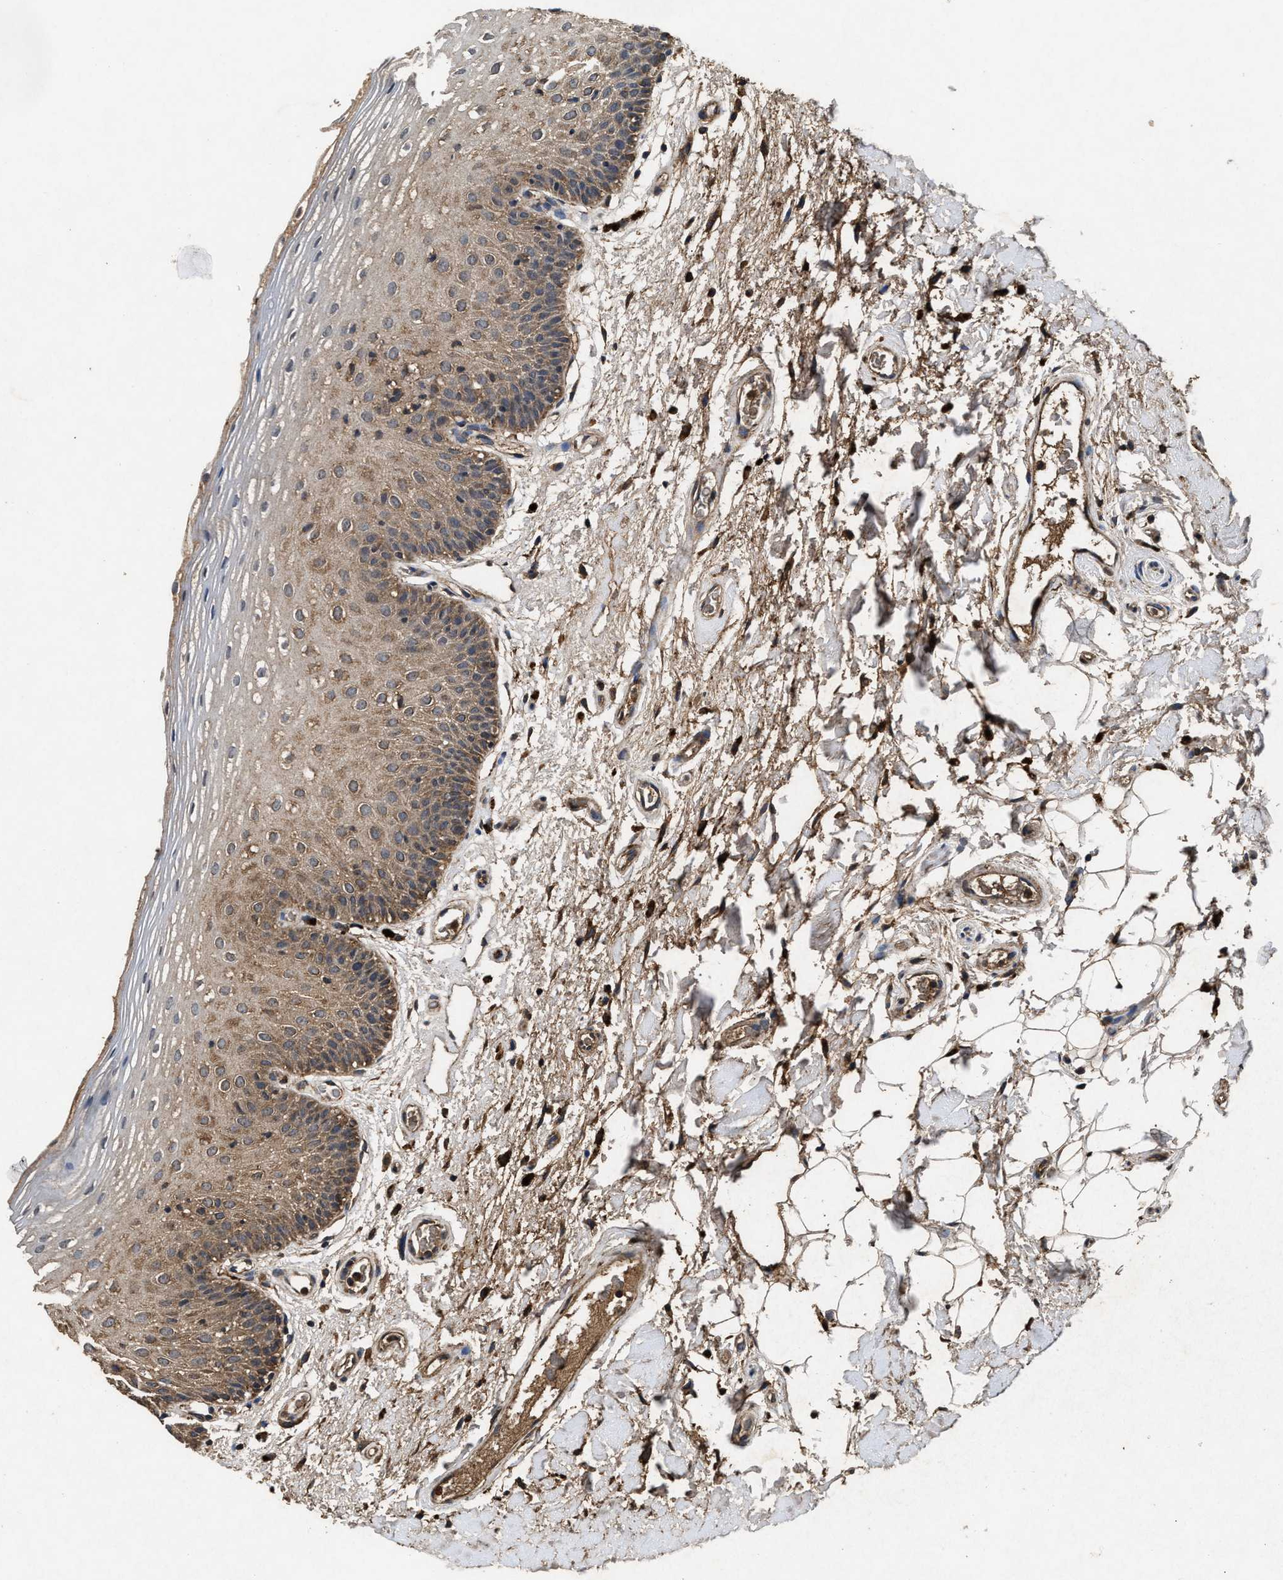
{"staining": {"intensity": "moderate", "quantity": ">75%", "location": "cytoplasmic/membranous"}, "tissue": "oral mucosa", "cell_type": "Squamous epithelial cells", "image_type": "normal", "snomed": [{"axis": "morphology", "description": "Normal tissue, NOS"}, {"axis": "morphology", "description": "Squamous cell carcinoma, NOS"}, {"axis": "topography", "description": "Skeletal muscle"}, {"axis": "topography", "description": "Oral tissue"}], "caption": "DAB (3,3'-diaminobenzidine) immunohistochemical staining of benign human oral mucosa reveals moderate cytoplasmic/membranous protein positivity in about >75% of squamous epithelial cells.", "gene": "PDAP1", "patient": {"sex": "male", "age": 71}}